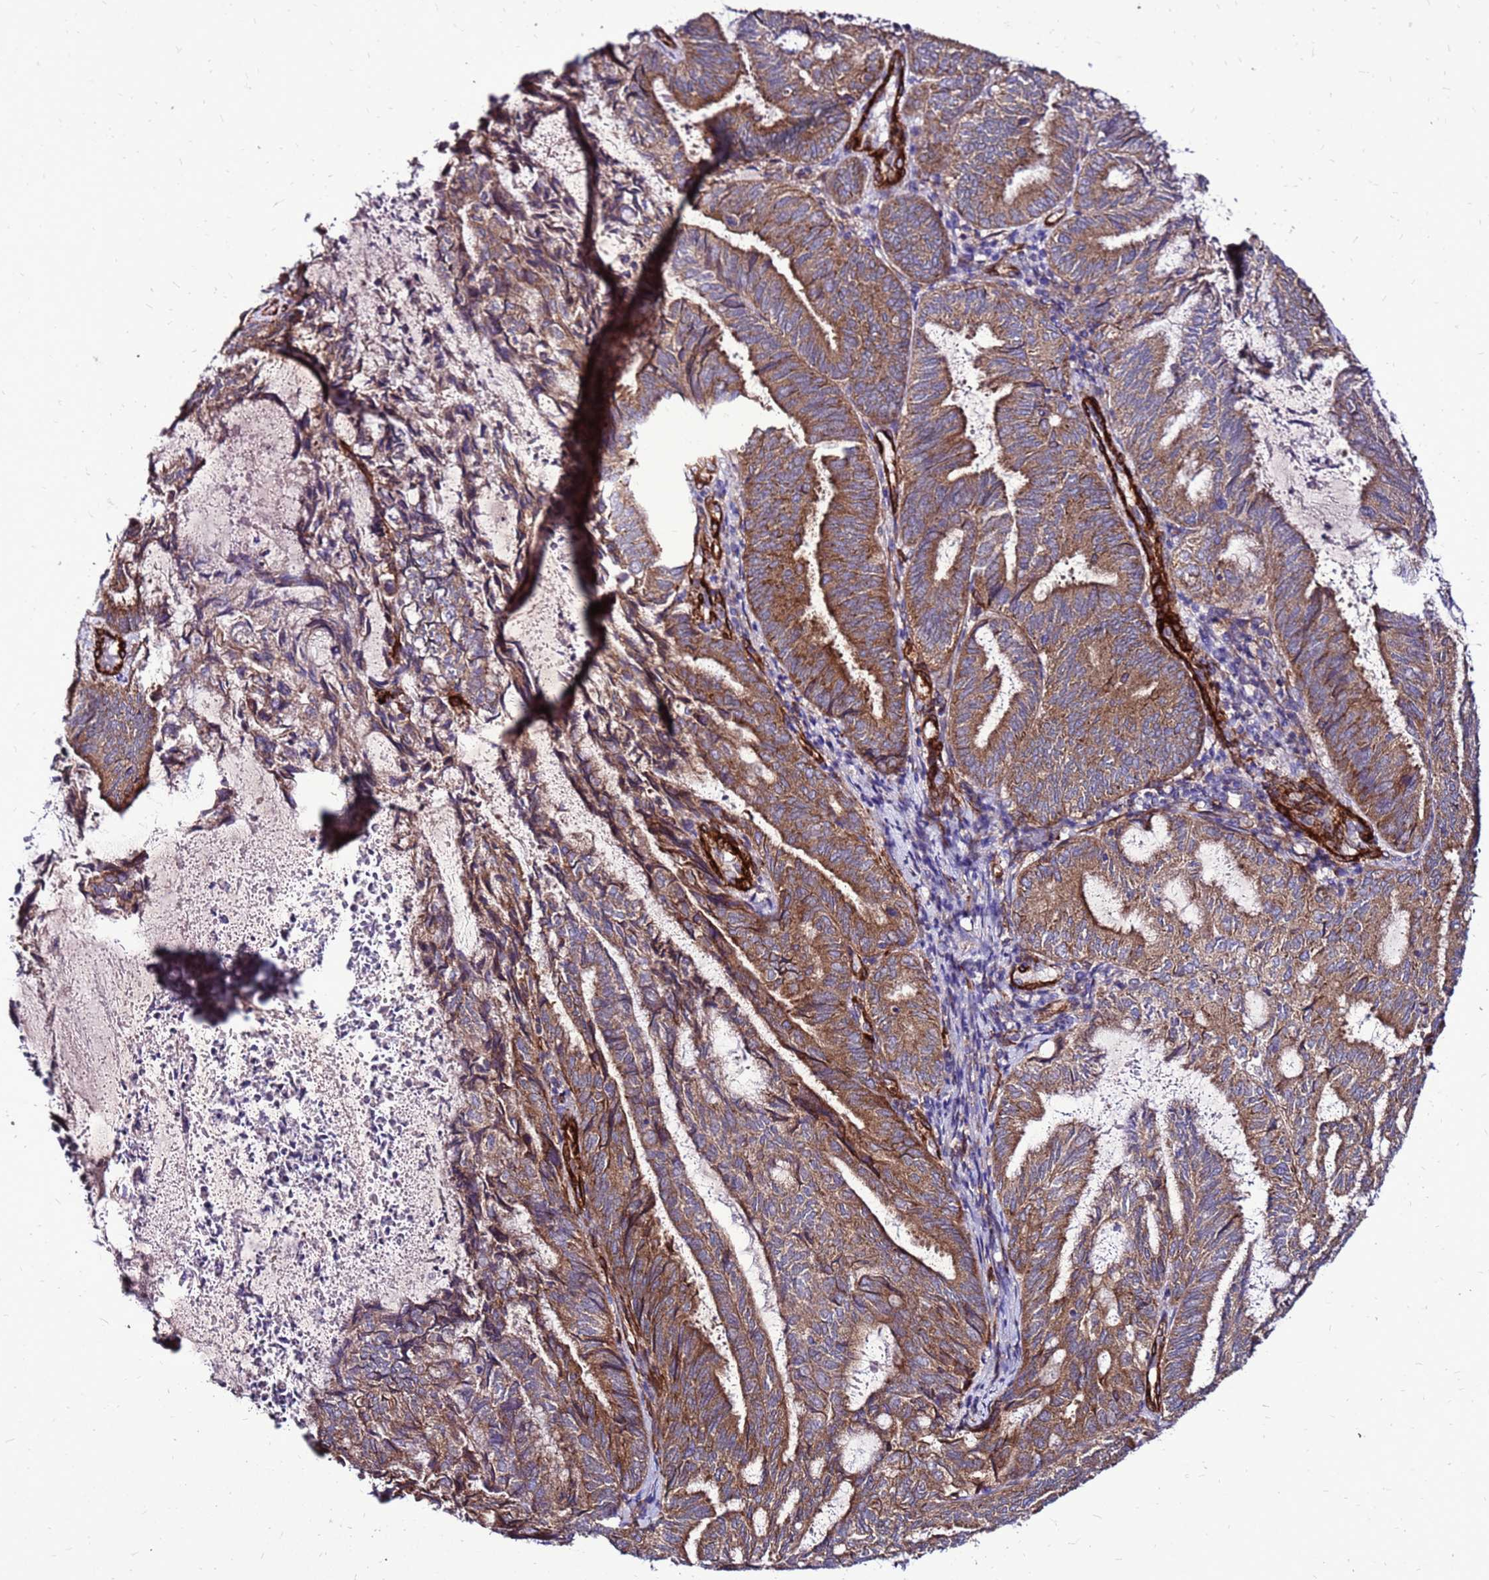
{"staining": {"intensity": "moderate", "quantity": ">75%", "location": "cytoplasmic/membranous"}, "tissue": "endometrial cancer", "cell_type": "Tumor cells", "image_type": "cancer", "snomed": [{"axis": "morphology", "description": "Adenocarcinoma, NOS"}, {"axis": "topography", "description": "Endometrium"}], "caption": "Immunohistochemistry staining of adenocarcinoma (endometrial), which exhibits medium levels of moderate cytoplasmic/membranous staining in about >75% of tumor cells indicating moderate cytoplasmic/membranous protein expression. The staining was performed using DAB (3,3'-diaminobenzidine) (brown) for protein detection and nuclei were counterstained in hematoxylin (blue).", "gene": "EI24", "patient": {"sex": "female", "age": 80}}